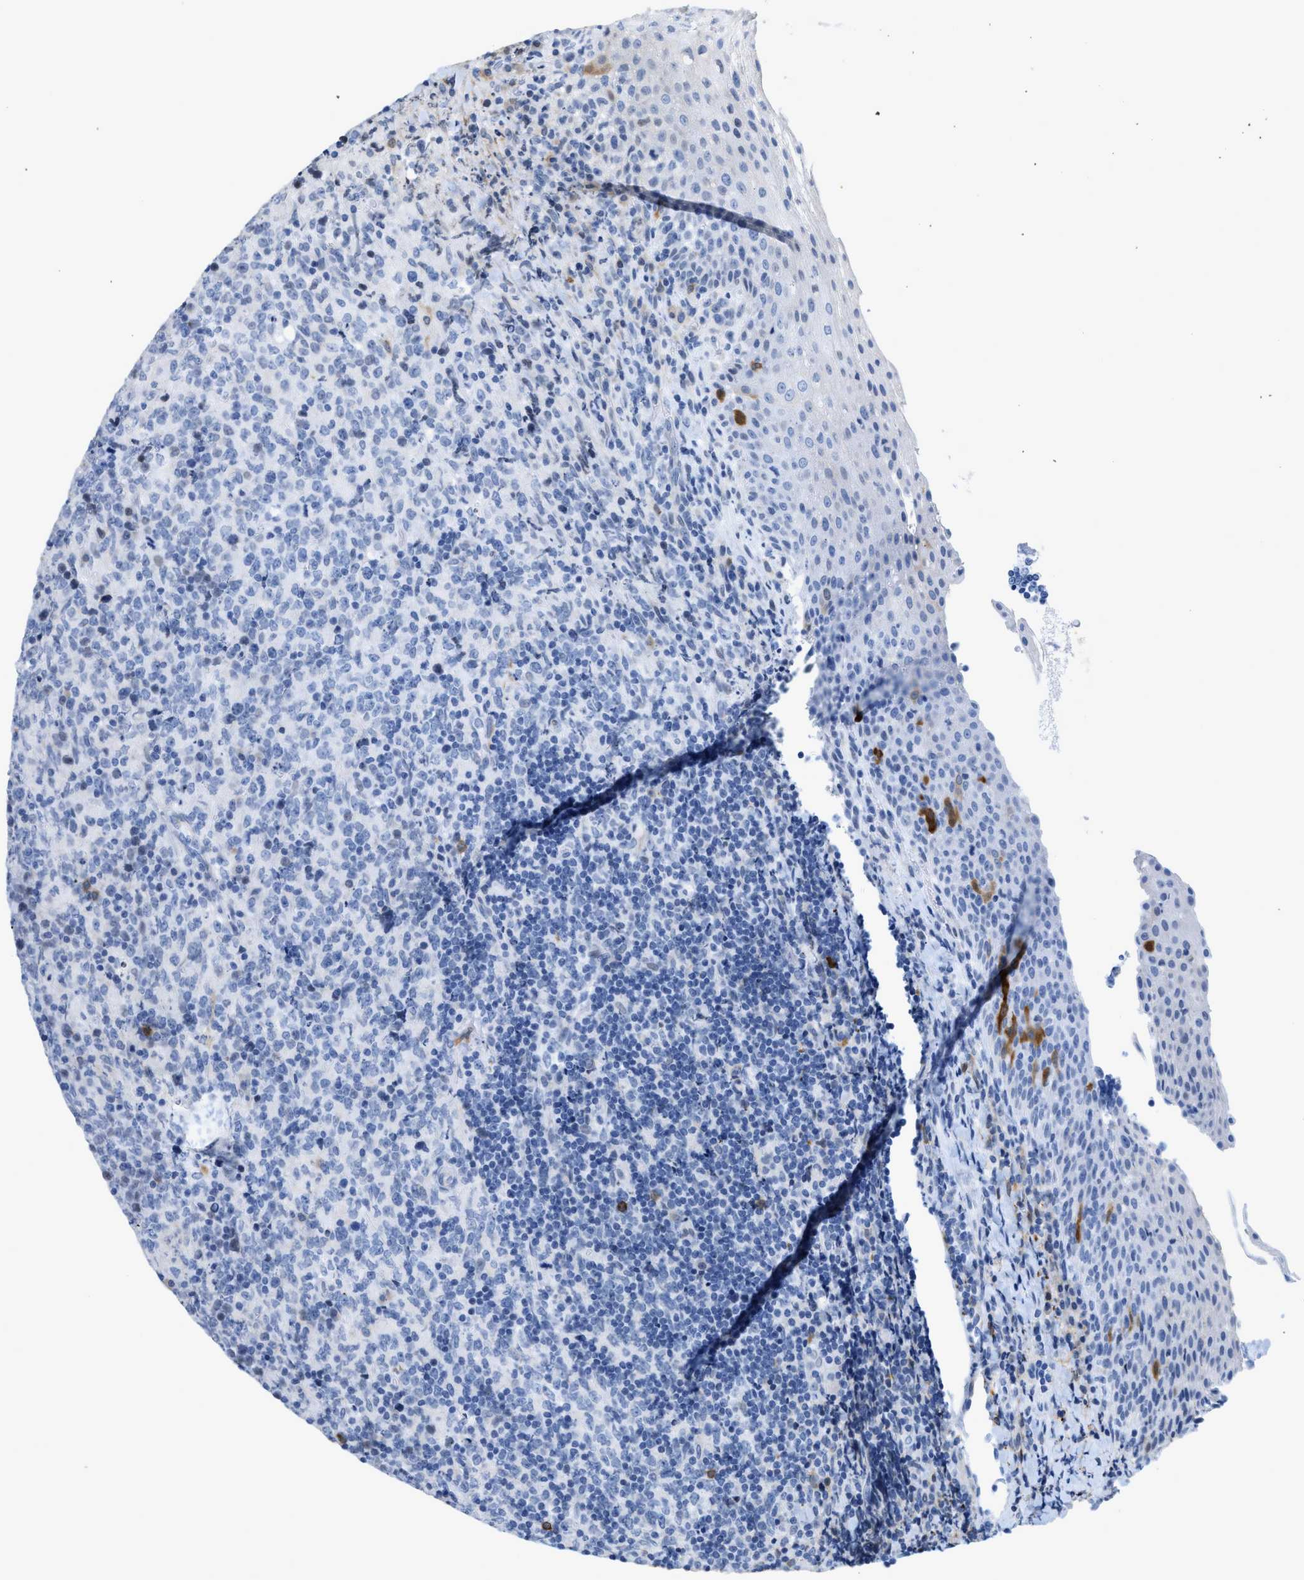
{"staining": {"intensity": "negative", "quantity": "none", "location": "none"}, "tissue": "lymphoma", "cell_type": "Tumor cells", "image_type": "cancer", "snomed": [{"axis": "morphology", "description": "Malignant lymphoma, non-Hodgkin's type, High grade"}, {"axis": "topography", "description": "Tonsil"}], "caption": "Immunohistochemistry micrograph of lymphoma stained for a protein (brown), which displays no staining in tumor cells.", "gene": "CRYM", "patient": {"sex": "female", "age": 36}}